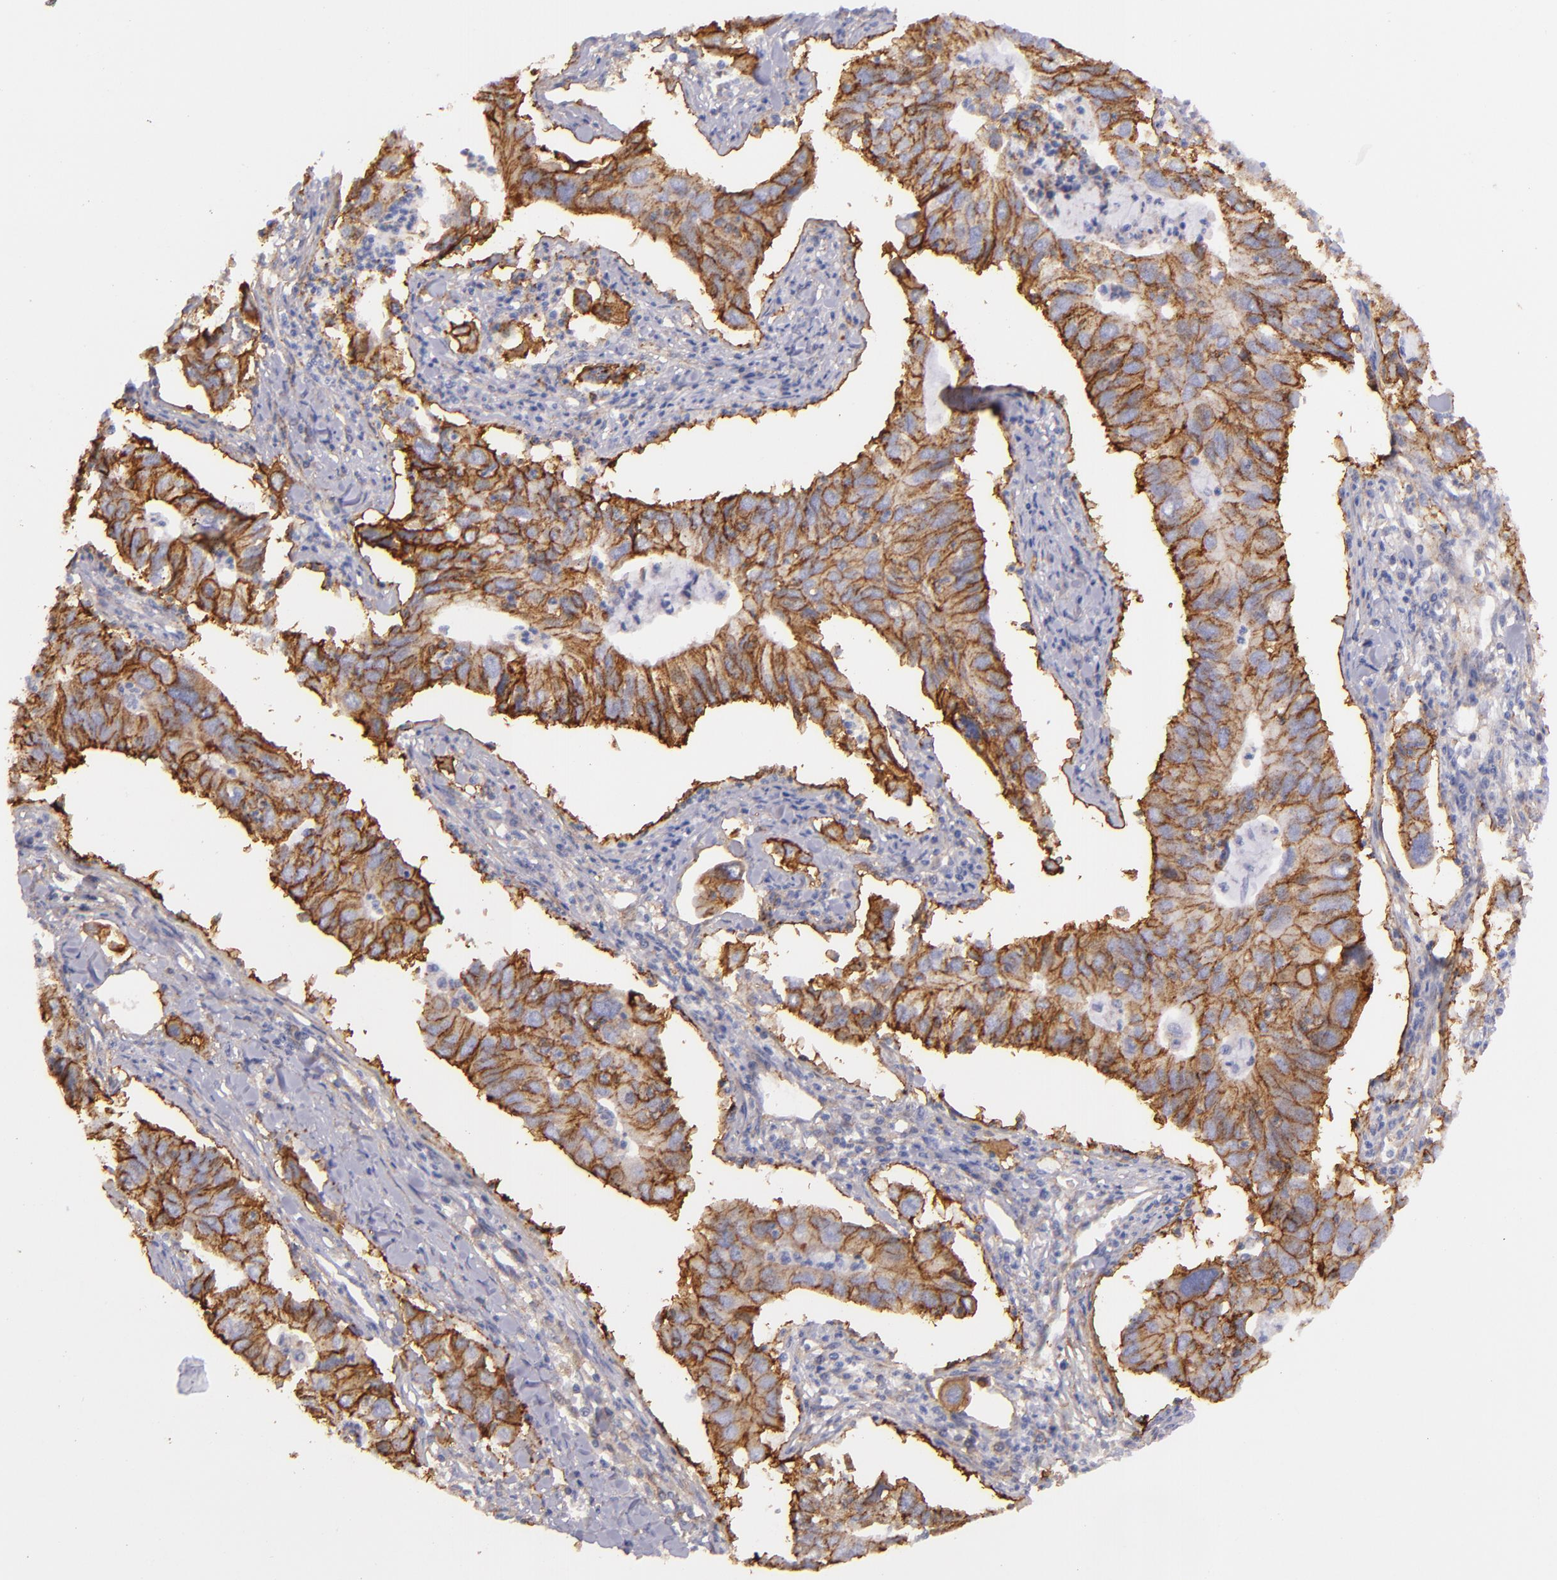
{"staining": {"intensity": "moderate", "quantity": ">75%", "location": "cytoplasmic/membranous"}, "tissue": "lung cancer", "cell_type": "Tumor cells", "image_type": "cancer", "snomed": [{"axis": "morphology", "description": "Adenocarcinoma, NOS"}, {"axis": "topography", "description": "Lung"}], "caption": "This is an image of IHC staining of lung adenocarcinoma, which shows moderate staining in the cytoplasmic/membranous of tumor cells.", "gene": "CD151", "patient": {"sex": "male", "age": 48}}